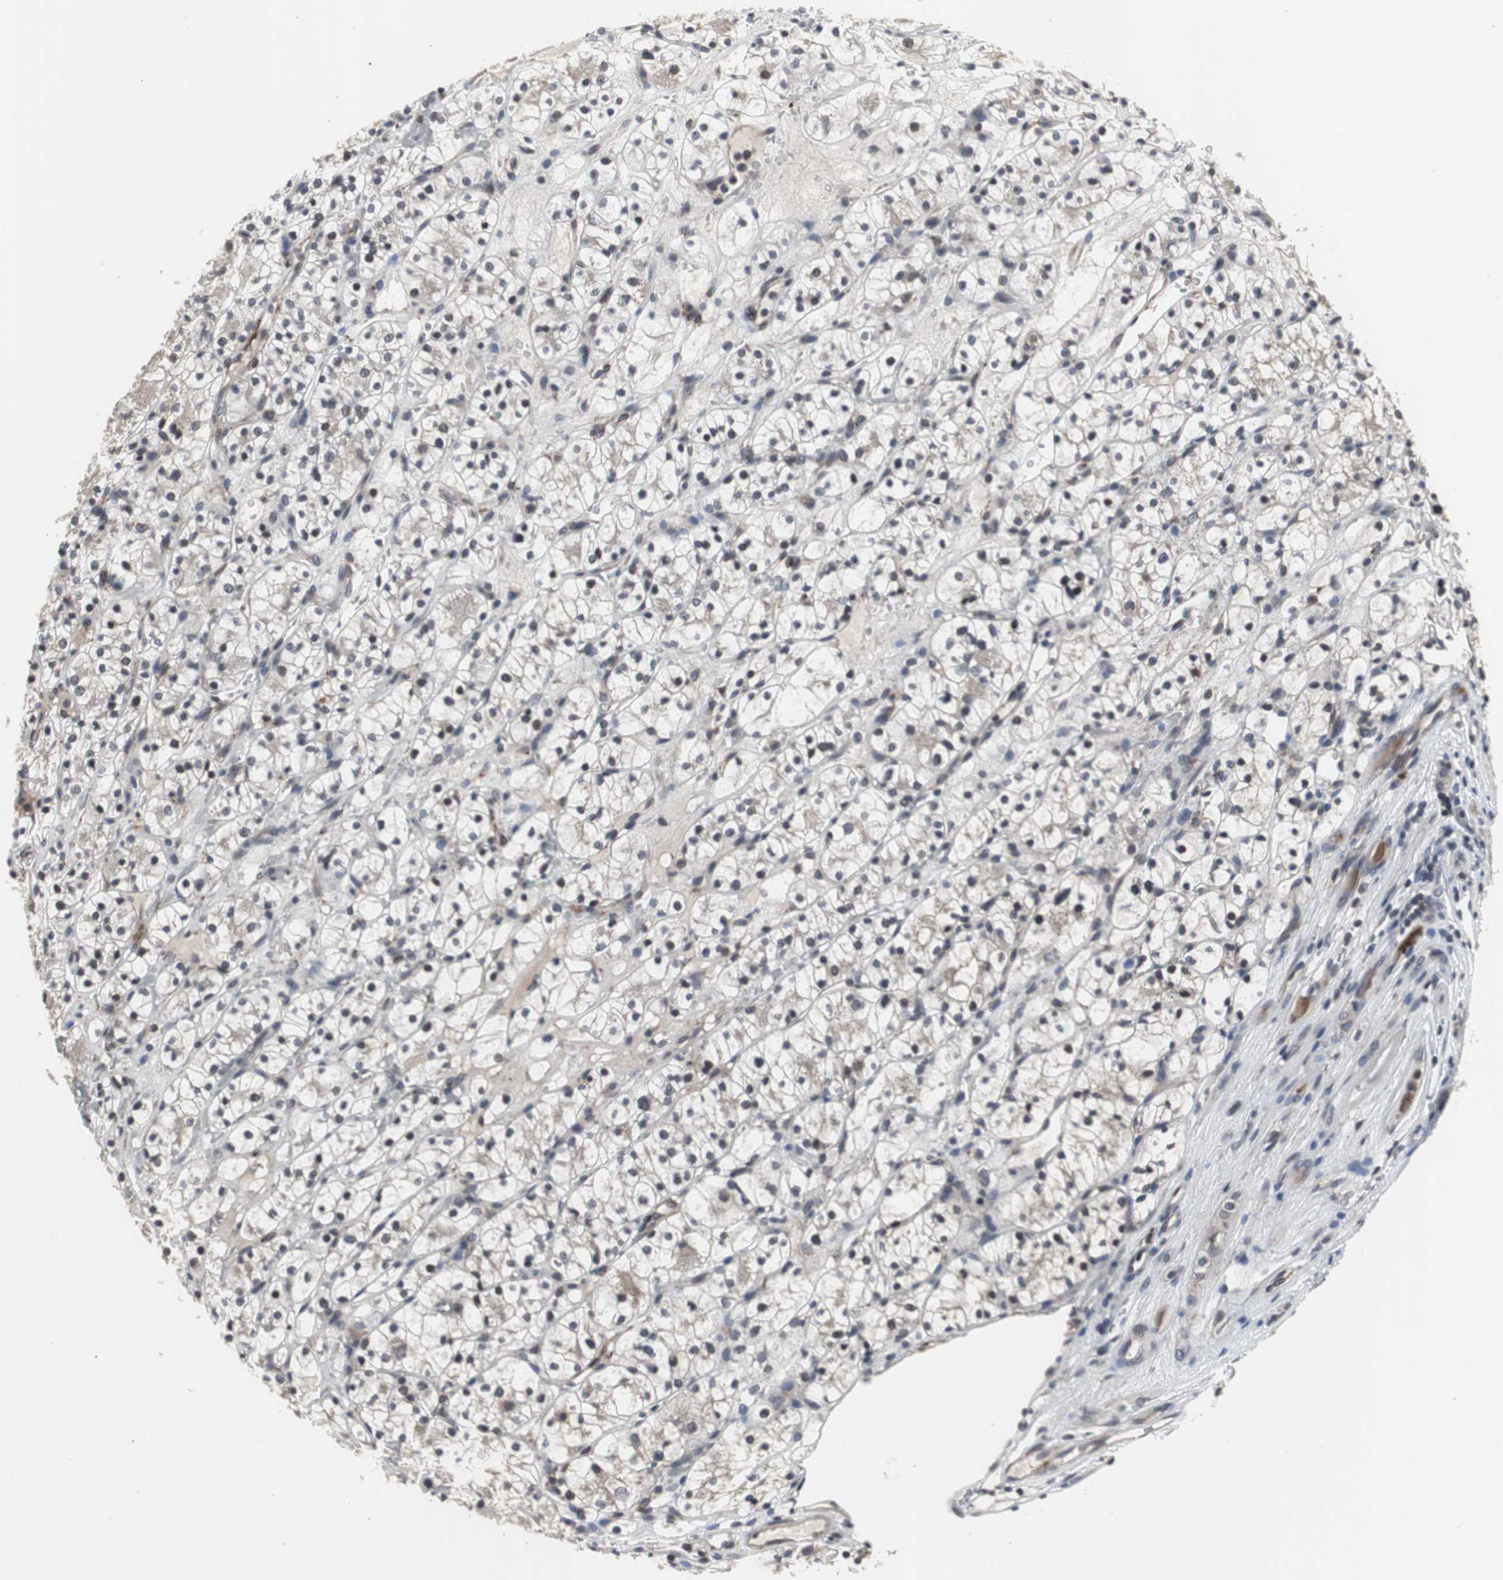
{"staining": {"intensity": "weak", "quantity": "<25%", "location": "cytoplasmic/membranous"}, "tissue": "renal cancer", "cell_type": "Tumor cells", "image_type": "cancer", "snomed": [{"axis": "morphology", "description": "Adenocarcinoma, NOS"}, {"axis": "topography", "description": "Kidney"}], "caption": "High magnification brightfield microscopy of renal cancer stained with DAB (brown) and counterstained with hematoxylin (blue): tumor cells show no significant expression. (DAB immunohistochemistry, high magnification).", "gene": "CRADD", "patient": {"sex": "female", "age": 60}}